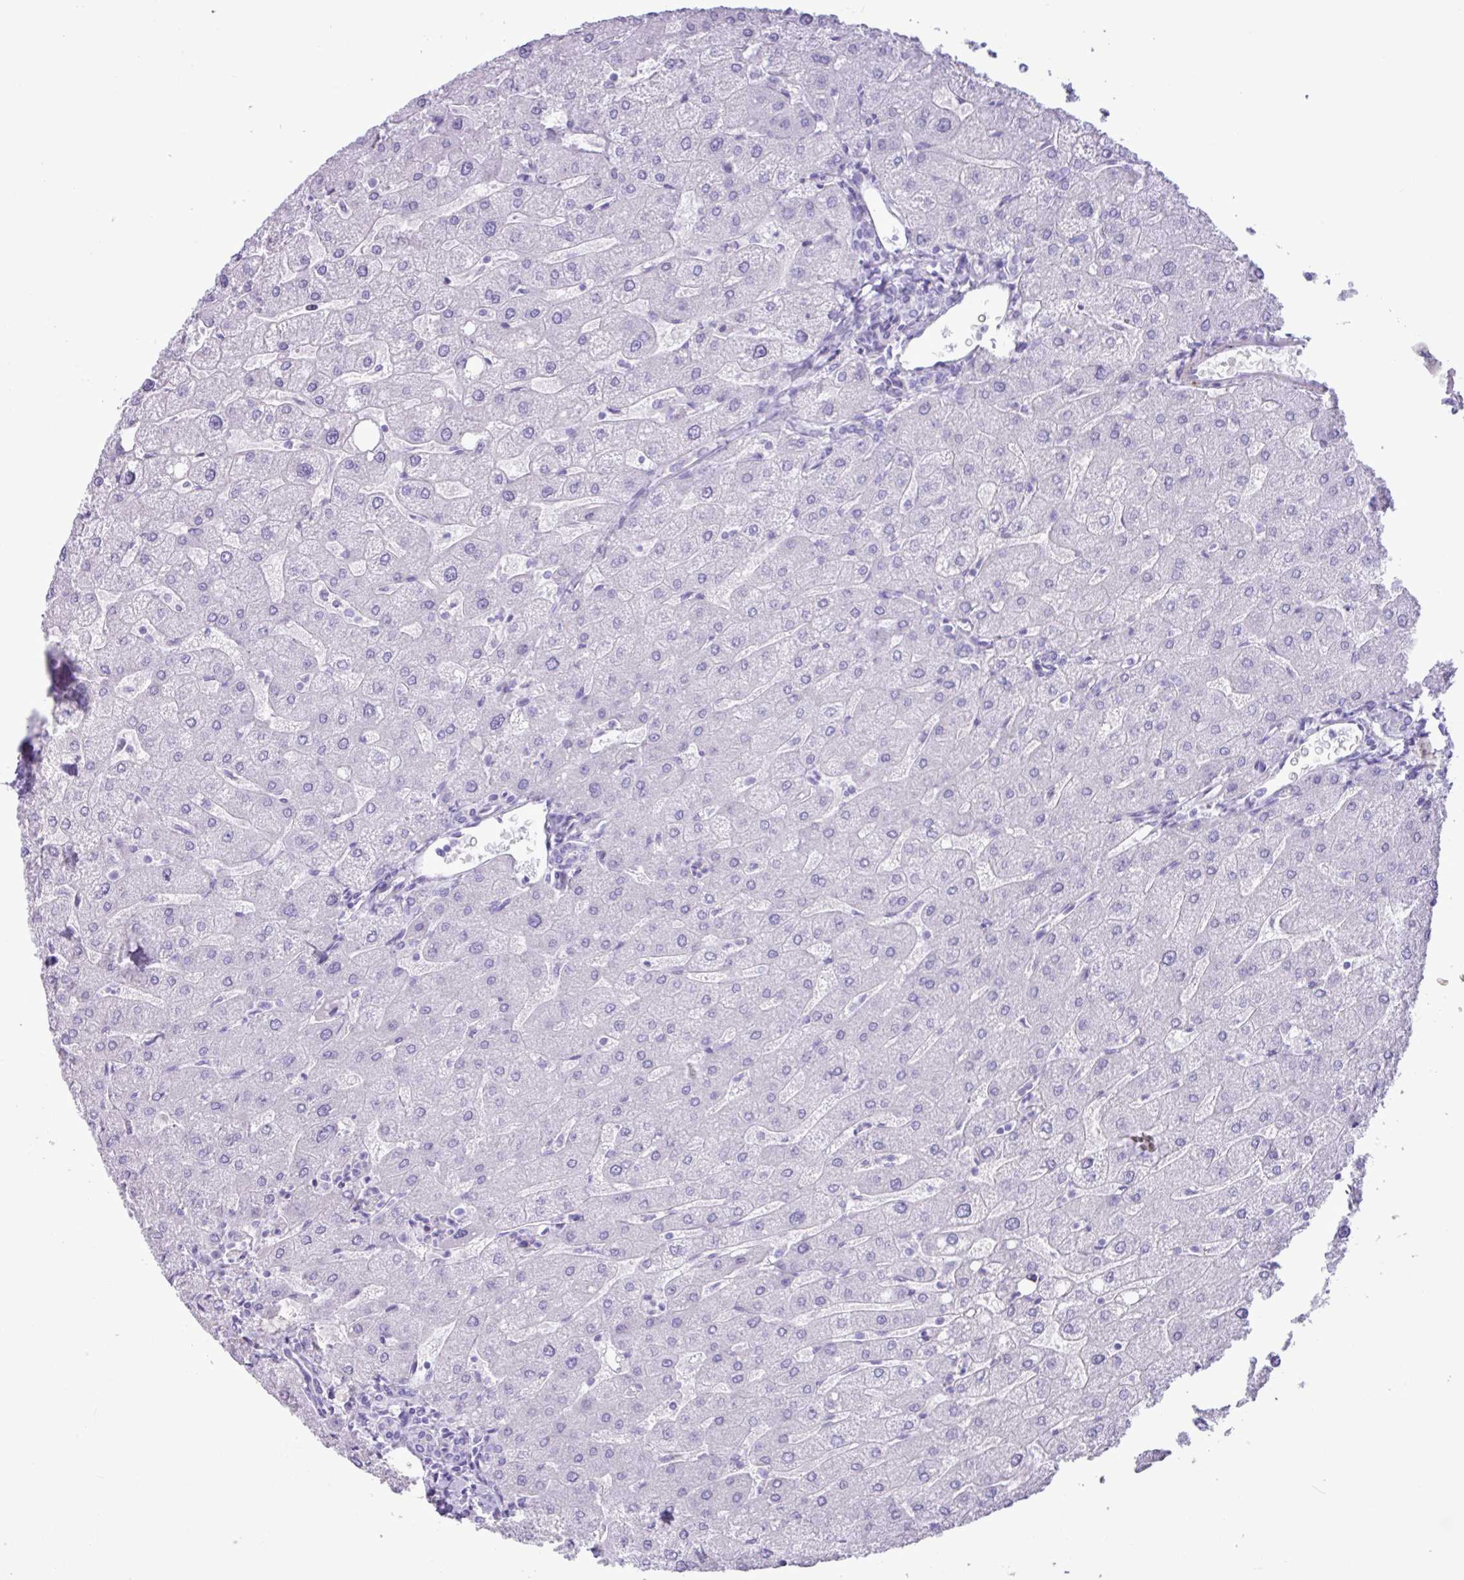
{"staining": {"intensity": "negative", "quantity": "none", "location": "none"}, "tissue": "liver", "cell_type": "Cholangiocytes", "image_type": "normal", "snomed": [{"axis": "morphology", "description": "Normal tissue, NOS"}, {"axis": "topography", "description": "Liver"}], "caption": "The image displays no significant expression in cholangiocytes of liver.", "gene": "CKMT2", "patient": {"sex": "male", "age": 67}}